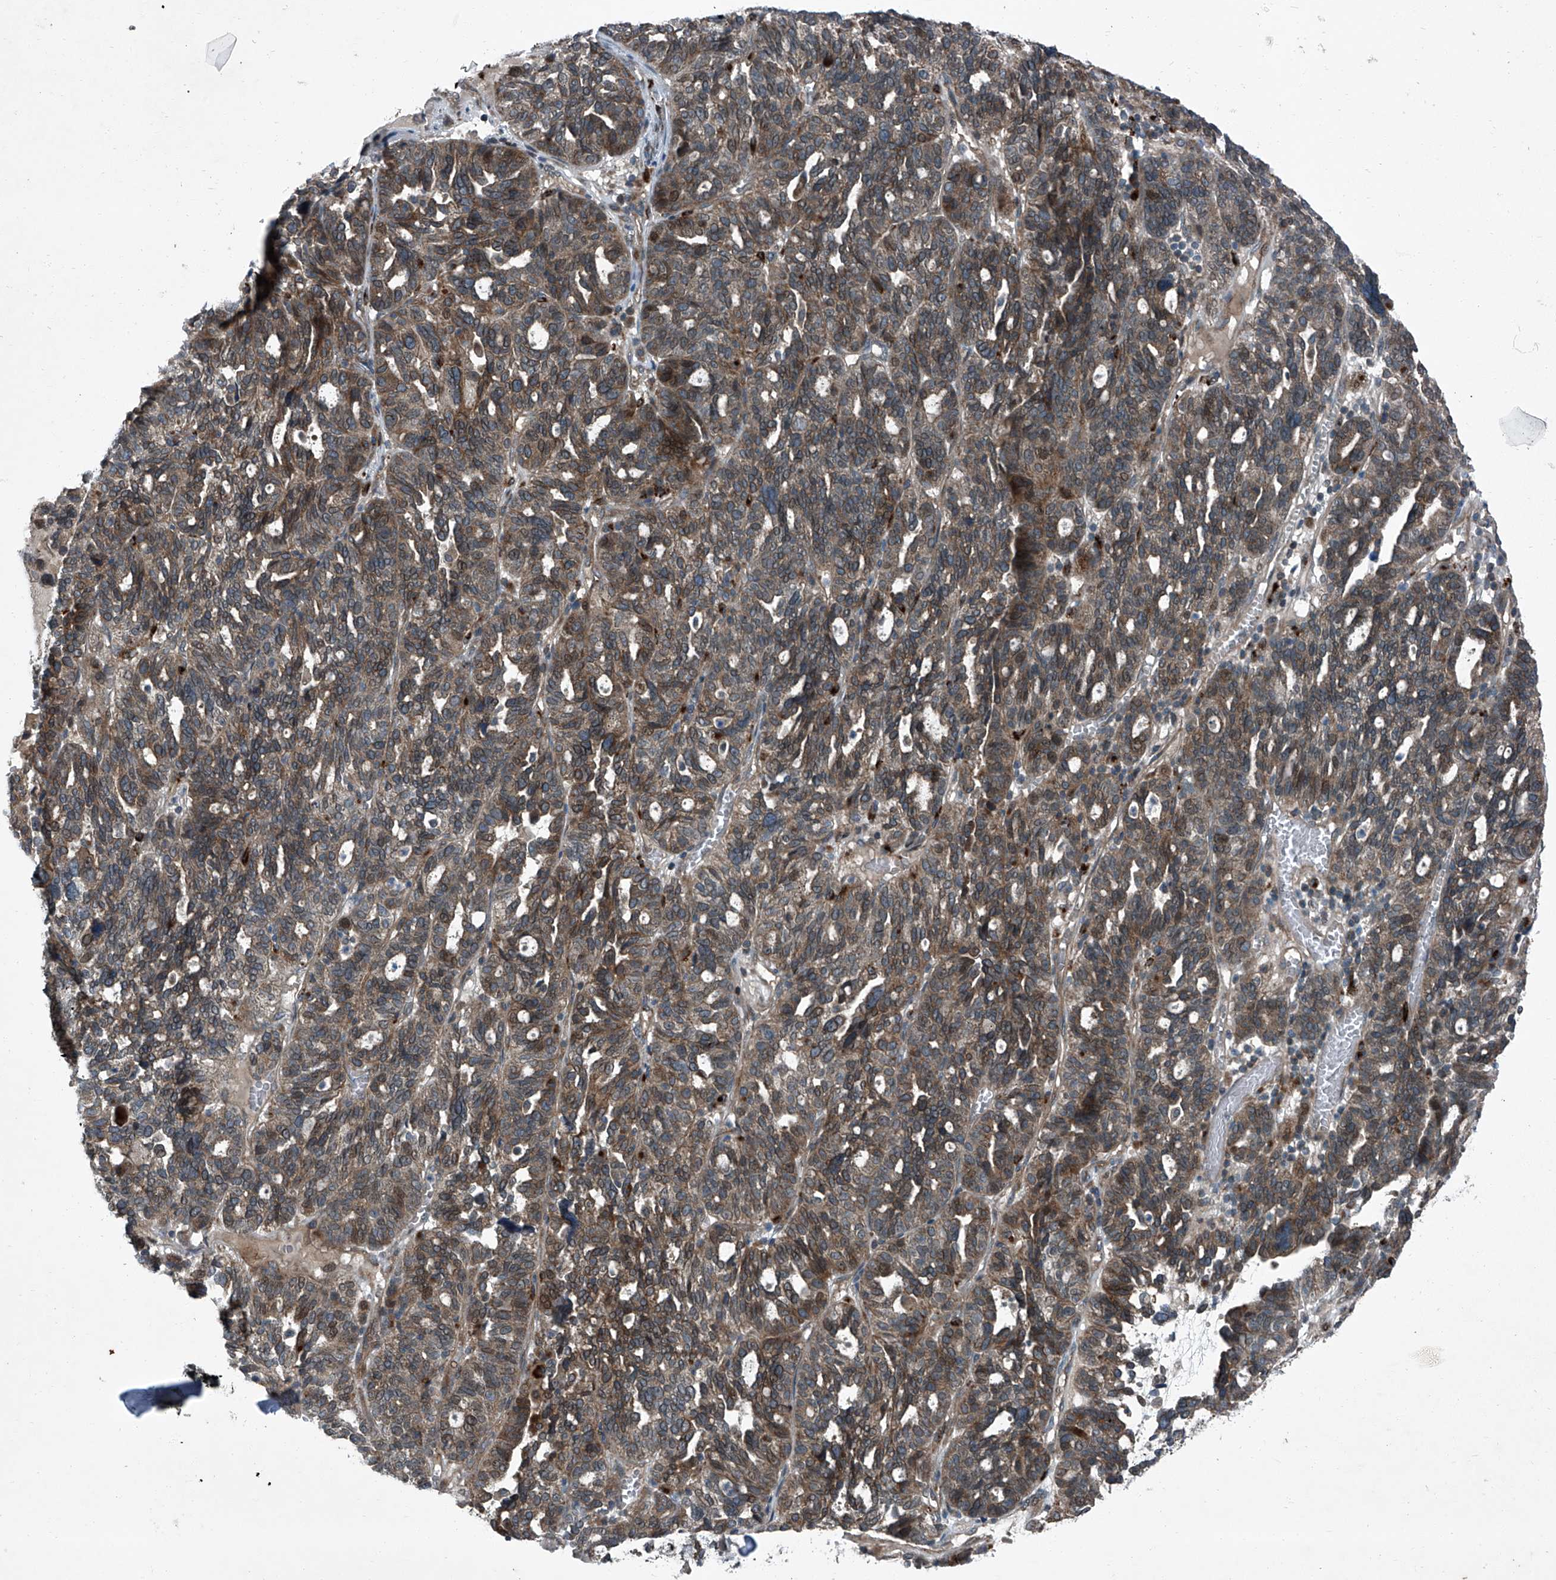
{"staining": {"intensity": "weak", "quantity": ">75%", "location": "cytoplasmic/membranous"}, "tissue": "ovarian cancer", "cell_type": "Tumor cells", "image_type": "cancer", "snomed": [{"axis": "morphology", "description": "Cystadenocarcinoma, serous, NOS"}, {"axis": "topography", "description": "Ovary"}], "caption": "A high-resolution micrograph shows IHC staining of serous cystadenocarcinoma (ovarian), which demonstrates weak cytoplasmic/membranous positivity in approximately >75% of tumor cells.", "gene": "SENP2", "patient": {"sex": "female", "age": 59}}